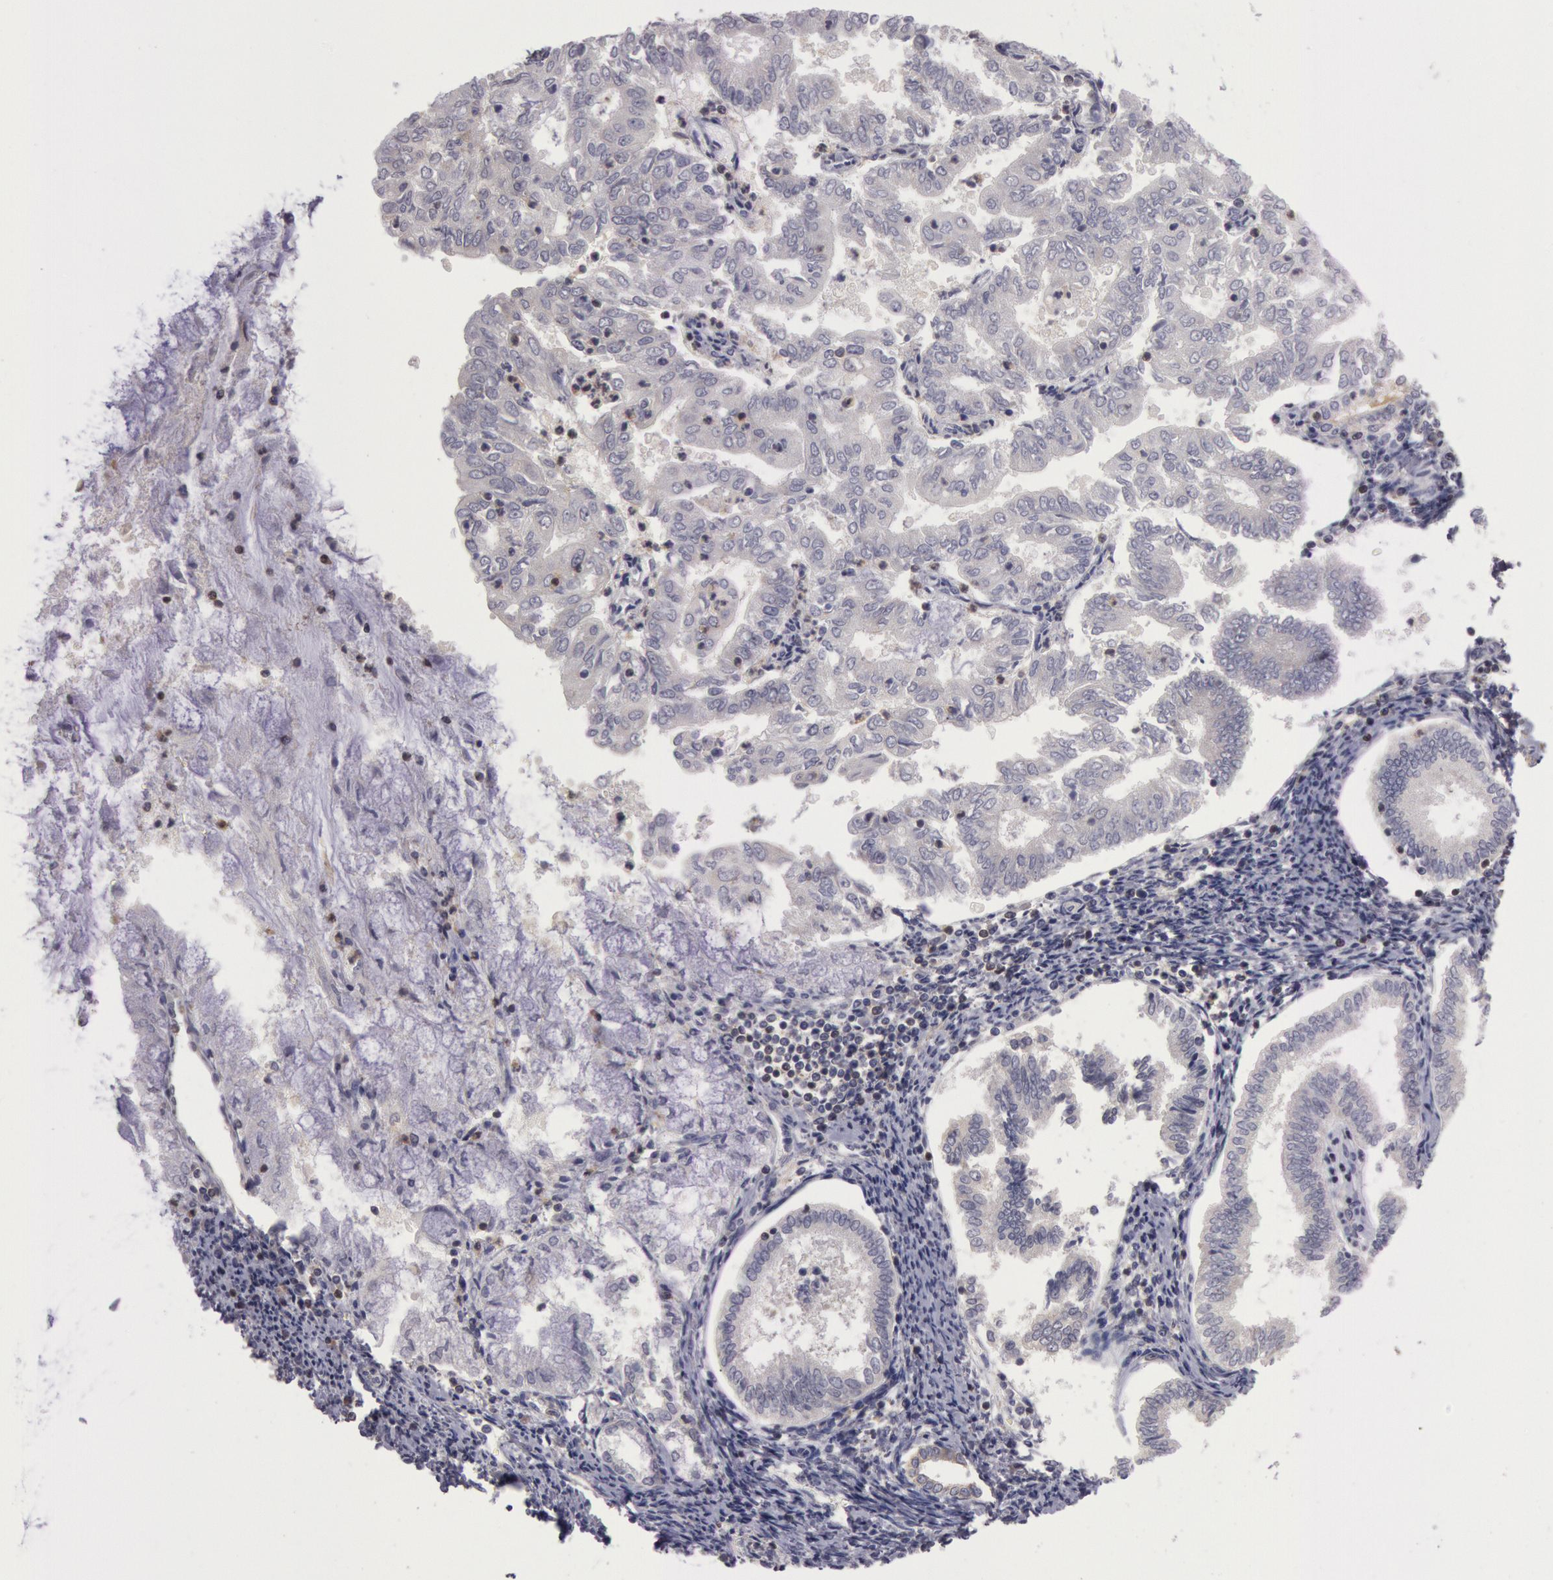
{"staining": {"intensity": "negative", "quantity": "none", "location": "none"}, "tissue": "endometrial cancer", "cell_type": "Tumor cells", "image_type": "cancer", "snomed": [{"axis": "morphology", "description": "Adenocarcinoma, NOS"}, {"axis": "topography", "description": "Endometrium"}], "caption": "An image of human adenocarcinoma (endometrial) is negative for staining in tumor cells.", "gene": "NMT2", "patient": {"sex": "female", "age": 79}}